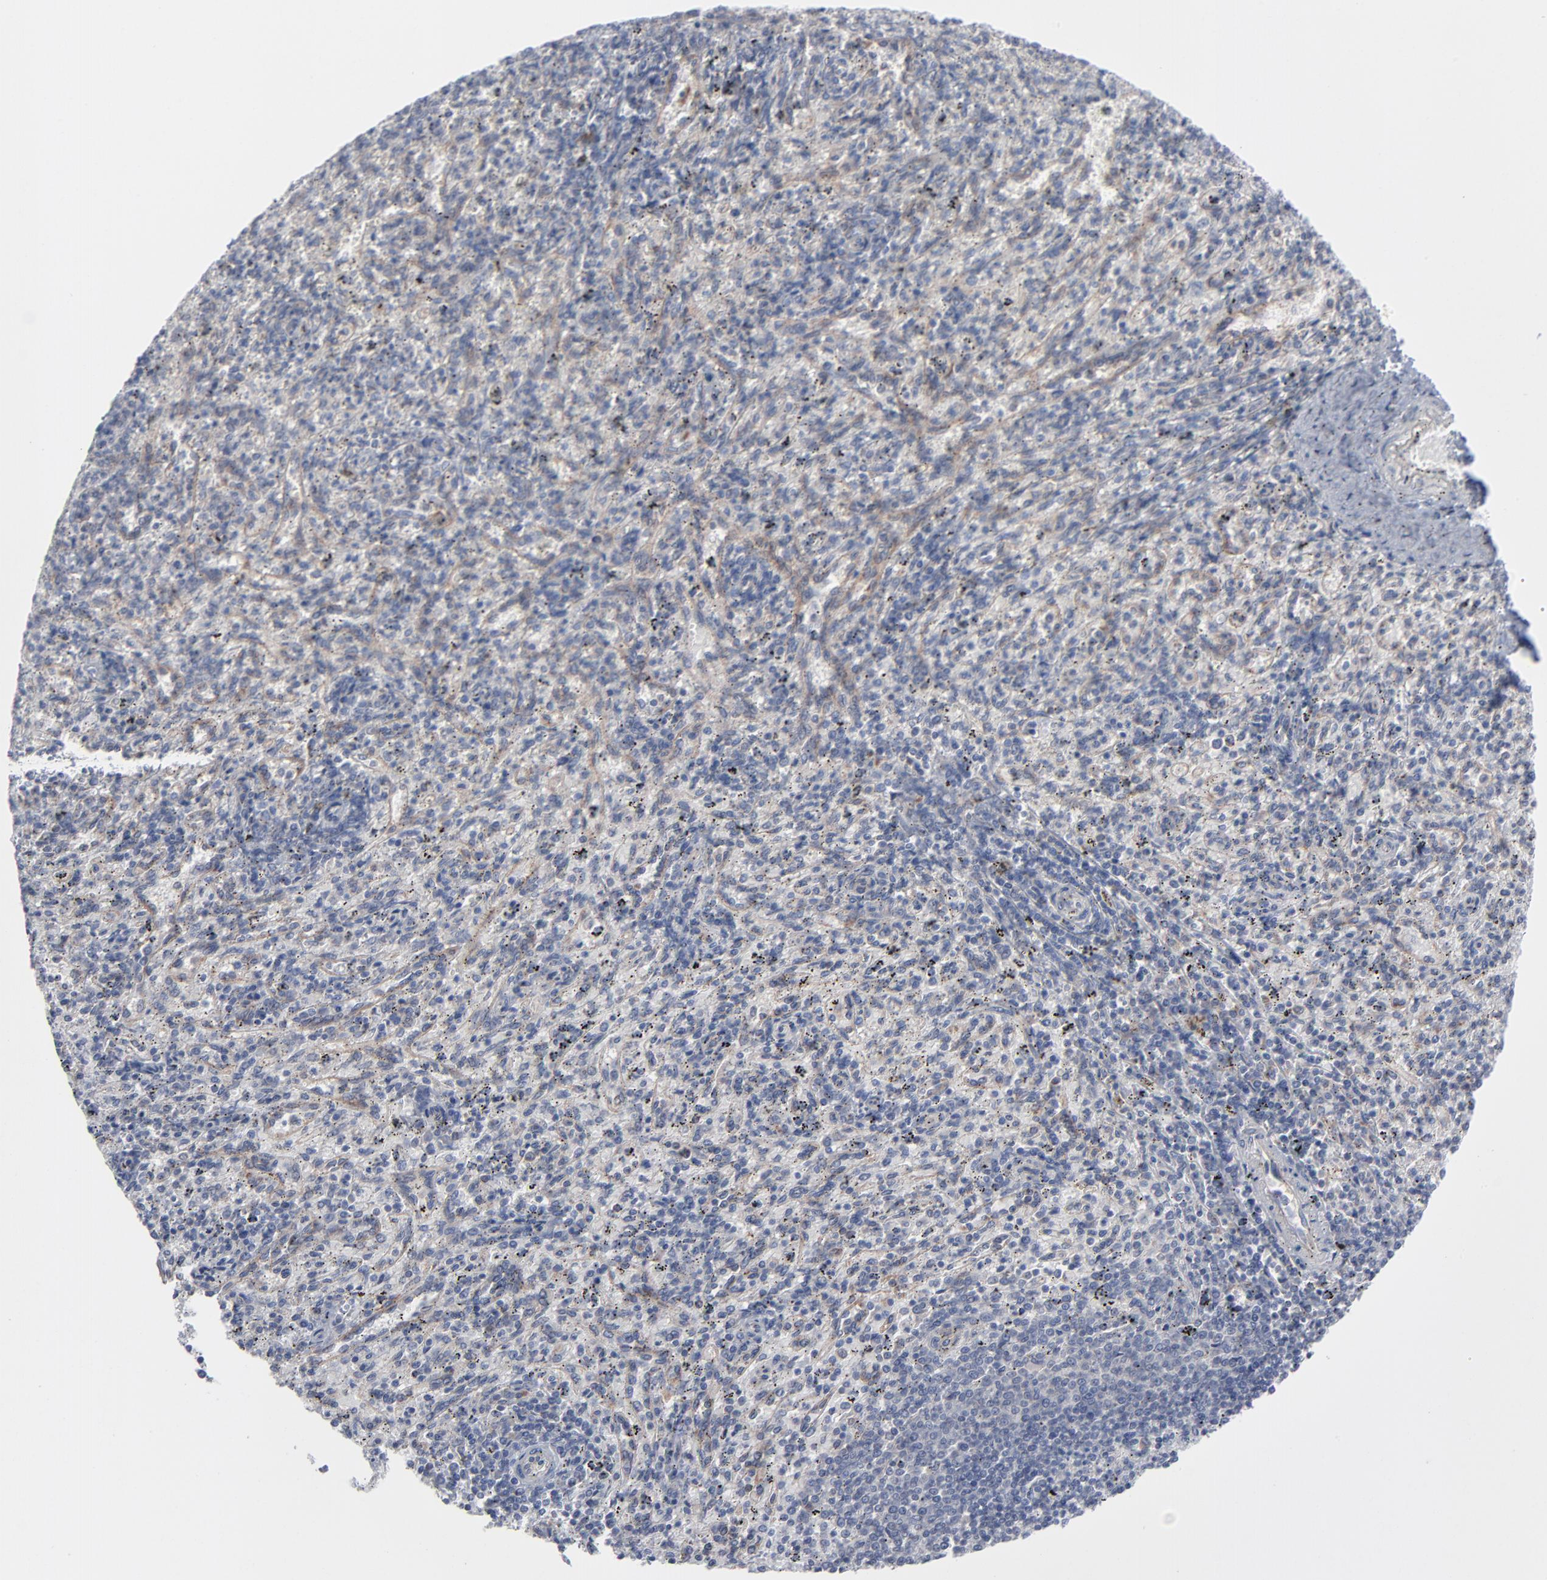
{"staining": {"intensity": "negative", "quantity": "none", "location": "none"}, "tissue": "spleen", "cell_type": "Cells in red pulp", "image_type": "normal", "snomed": [{"axis": "morphology", "description": "Normal tissue, NOS"}, {"axis": "topography", "description": "Spleen"}], "caption": "Immunohistochemistry (IHC) histopathology image of normal spleen stained for a protein (brown), which displays no staining in cells in red pulp.", "gene": "KDSR", "patient": {"sex": "female", "age": 10}}